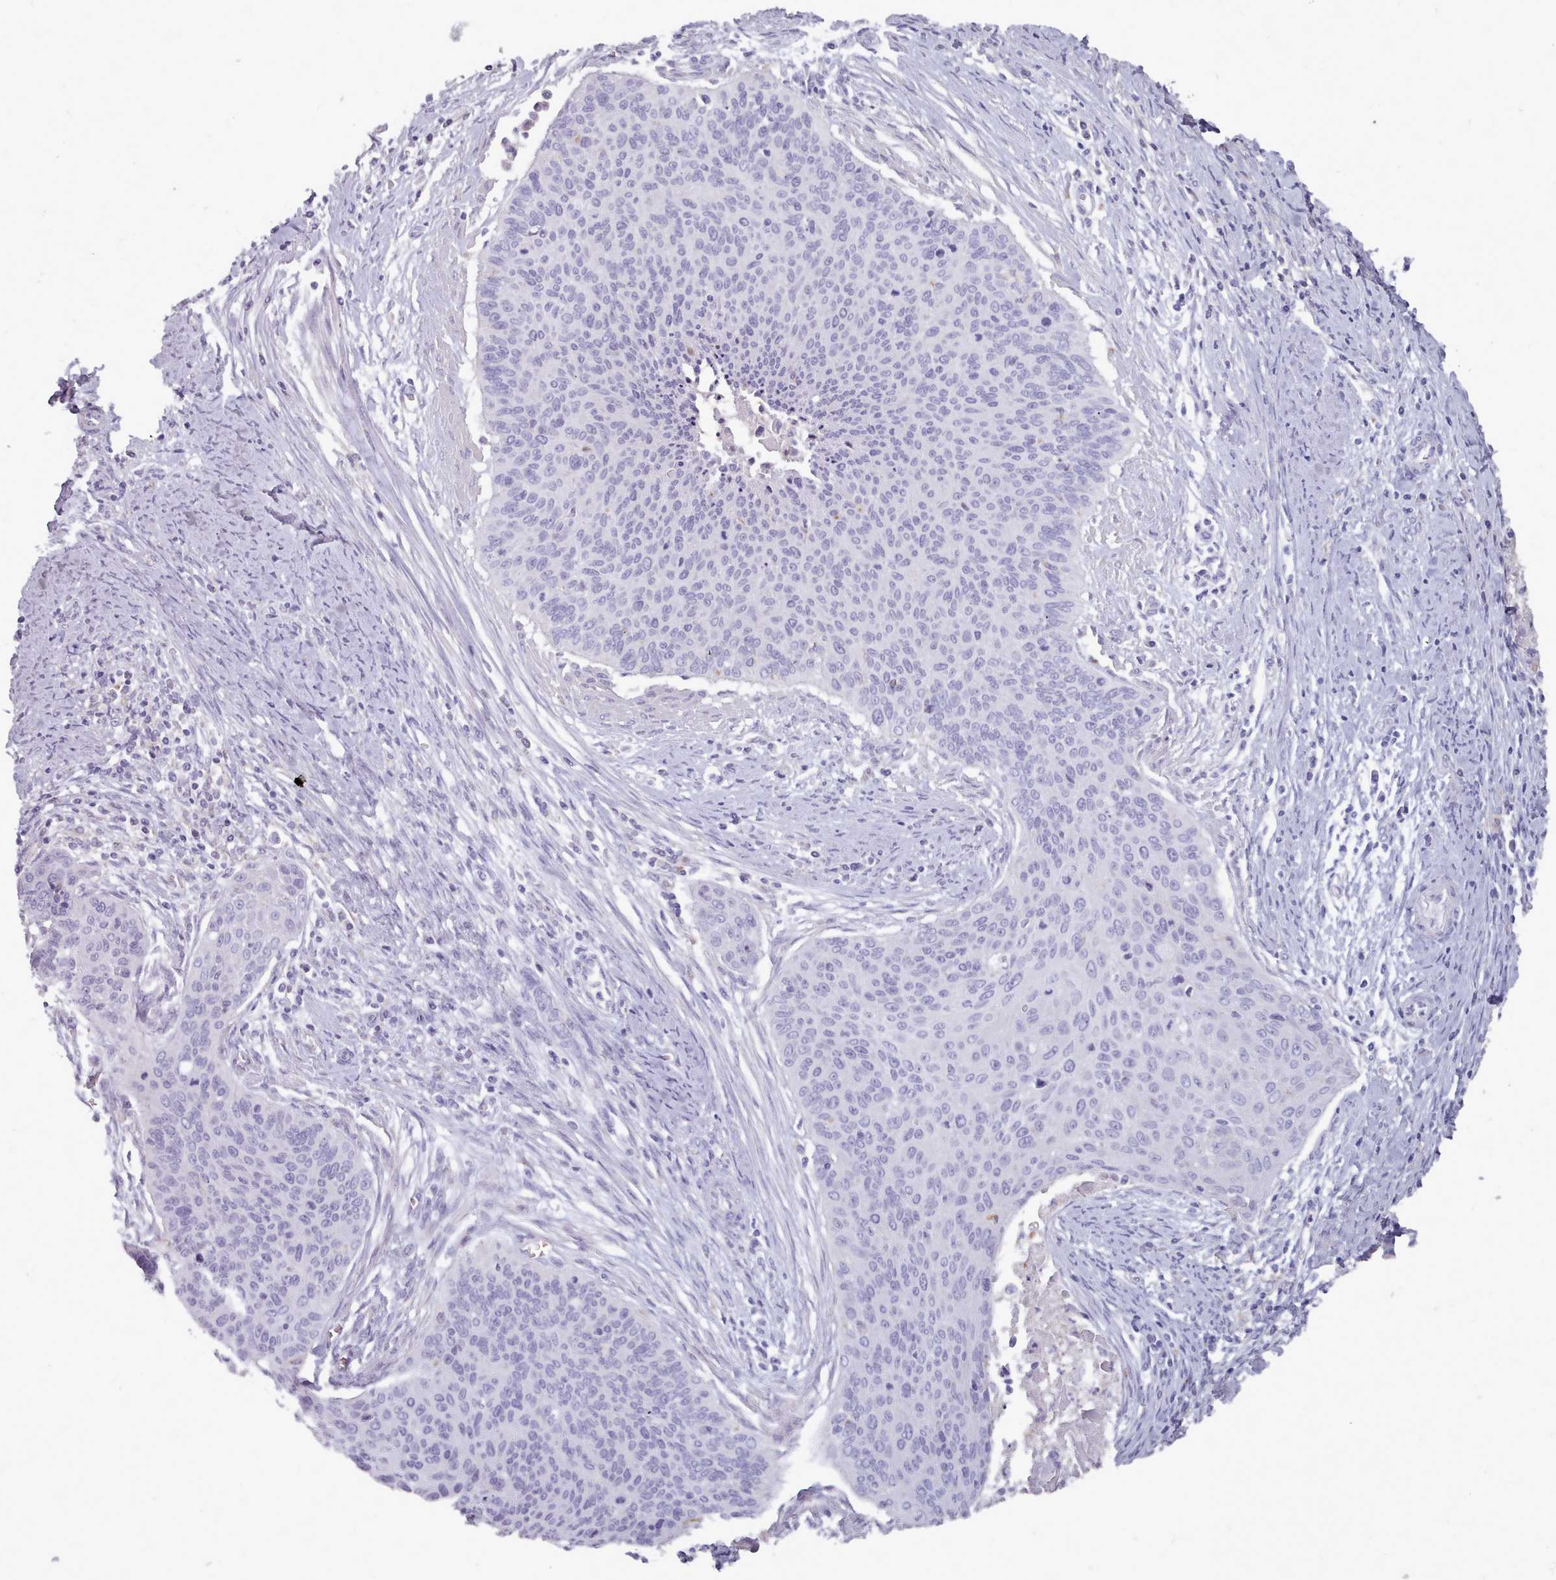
{"staining": {"intensity": "negative", "quantity": "none", "location": "none"}, "tissue": "cervical cancer", "cell_type": "Tumor cells", "image_type": "cancer", "snomed": [{"axis": "morphology", "description": "Squamous cell carcinoma, NOS"}, {"axis": "topography", "description": "Cervix"}], "caption": "This is an immunohistochemistry (IHC) histopathology image of human cervical cancer (squamous cell carcinoma). There is no positivity in tumor cells.", "gene": "OTULINL", "patient": {"sex": "female", "age": 55}}